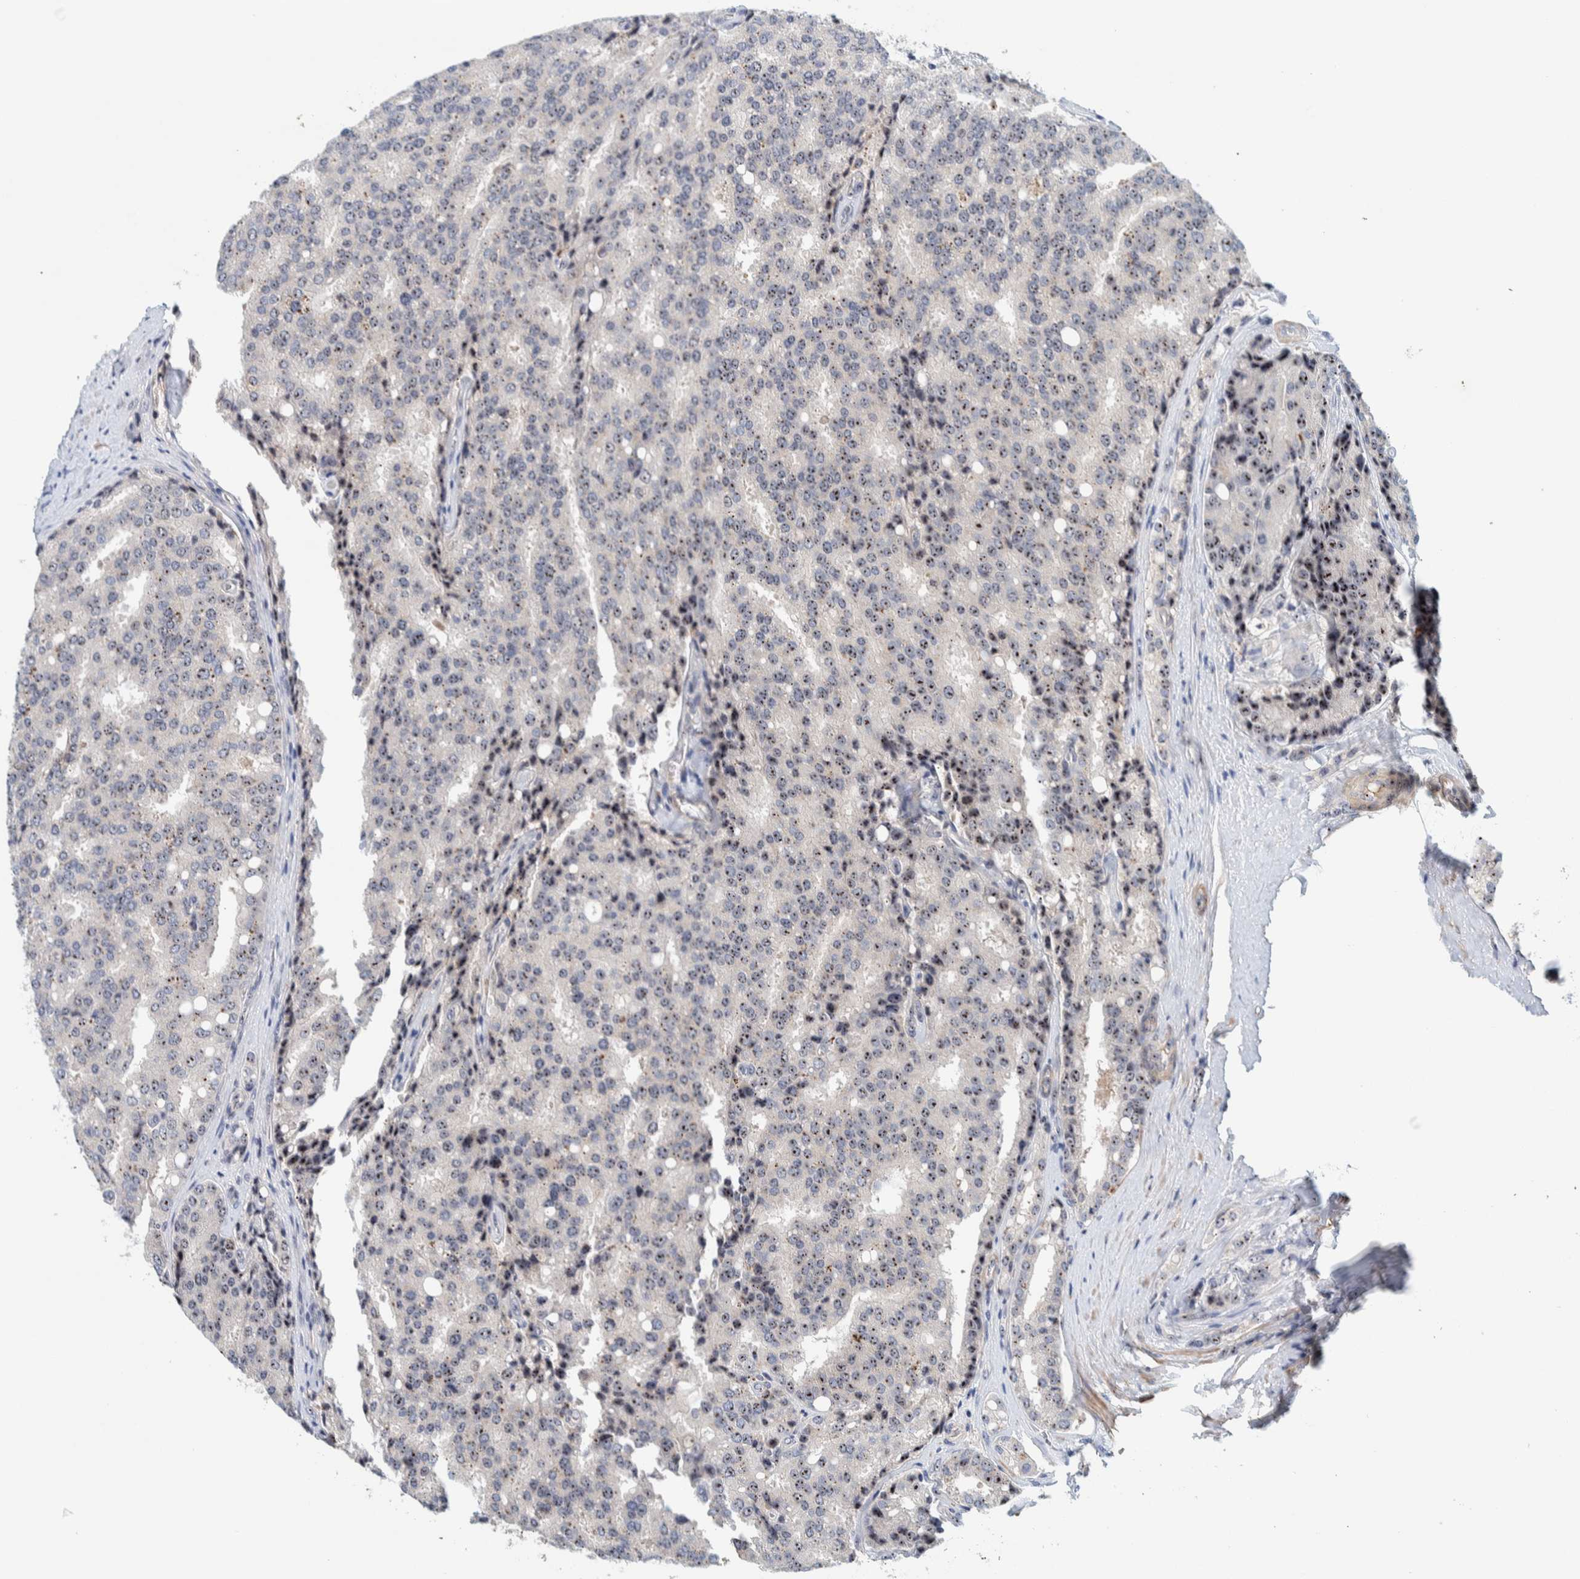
{"staining": {"intensity": "moderate", "quantity": "25%-75%", "location": "nuclear"}, "tissue": "prostate cancer", "cell_type": "Tumor cells", "image_type": "cancer", "snomed": [{"axis": "morphology", "description": "Adenocarcinoma, High grade"}, {"axis": "topography", "description": "Prostate"}], "caption": "This photomicrograph displays immunohistochemistry (IHC) staining of human prostate cancer, with medium moderate nuclear positivity in approximately 25%-75% of tumor cells.", "gene": "NOL11", "patient": {"sex": "male", "age": 50}}